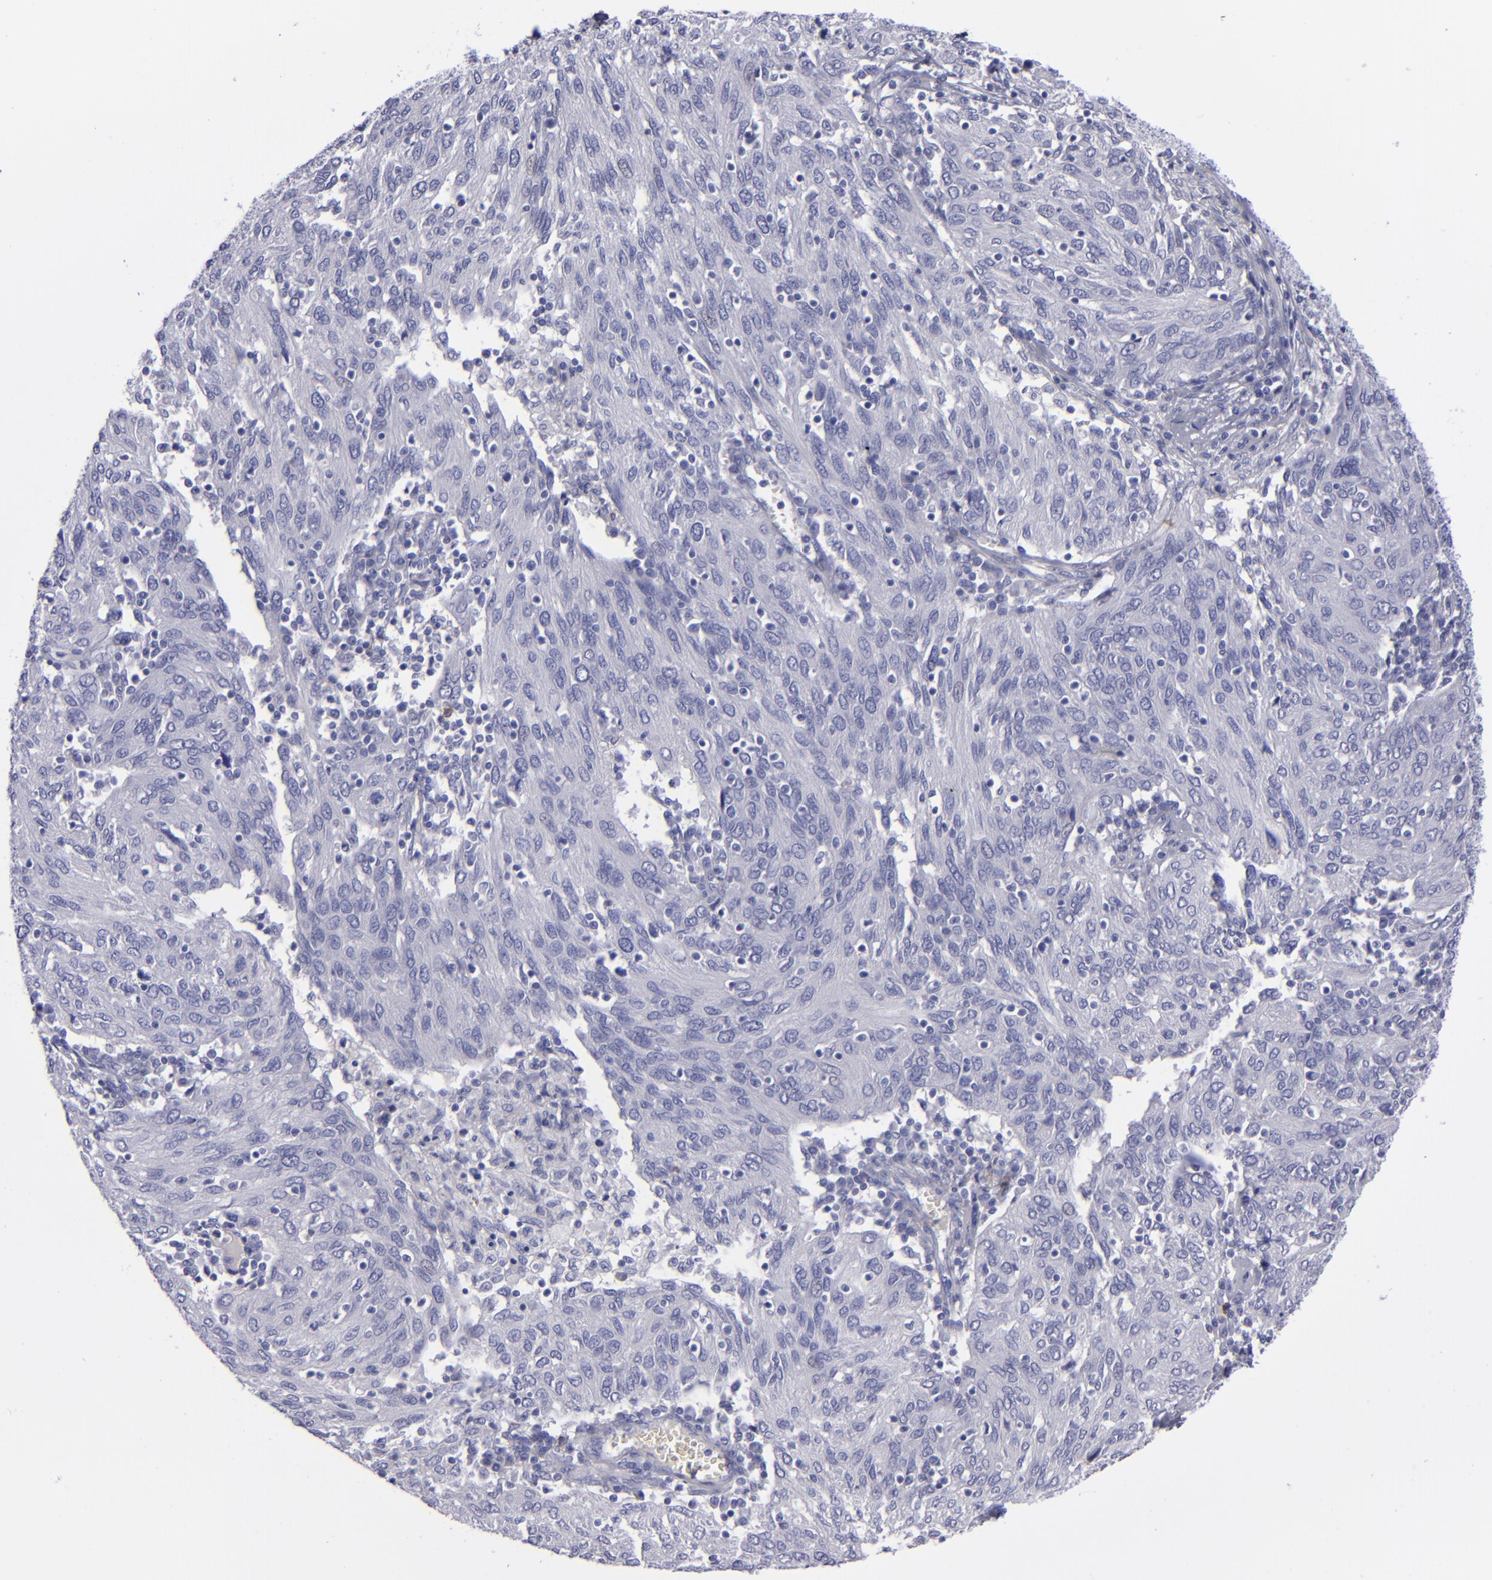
{"staining": {"intensity": "negative", "quantity": "none", "location": "none"}, "tissue": "ovarian cancer", "cell_type": "Tumor cells", "image_type": "cancer", "snomed": [{"axis": "morphology", "description": "Carcinoma, endometroid"}, {"axis": "topography", "description": "Ovary"}], "caption": "A micrograph of human ovarian endometroid carcinoma is negative for staining in tumor cells. The staining was performed using DAB (3,3'-diaminobenzidine) to visualize the protein expression in brown, while the nuclei were stained in blue with hematoxylin (Magnification: 20x).", "gene": "CD22", "patient": {"sex": "female", "age": 50}}